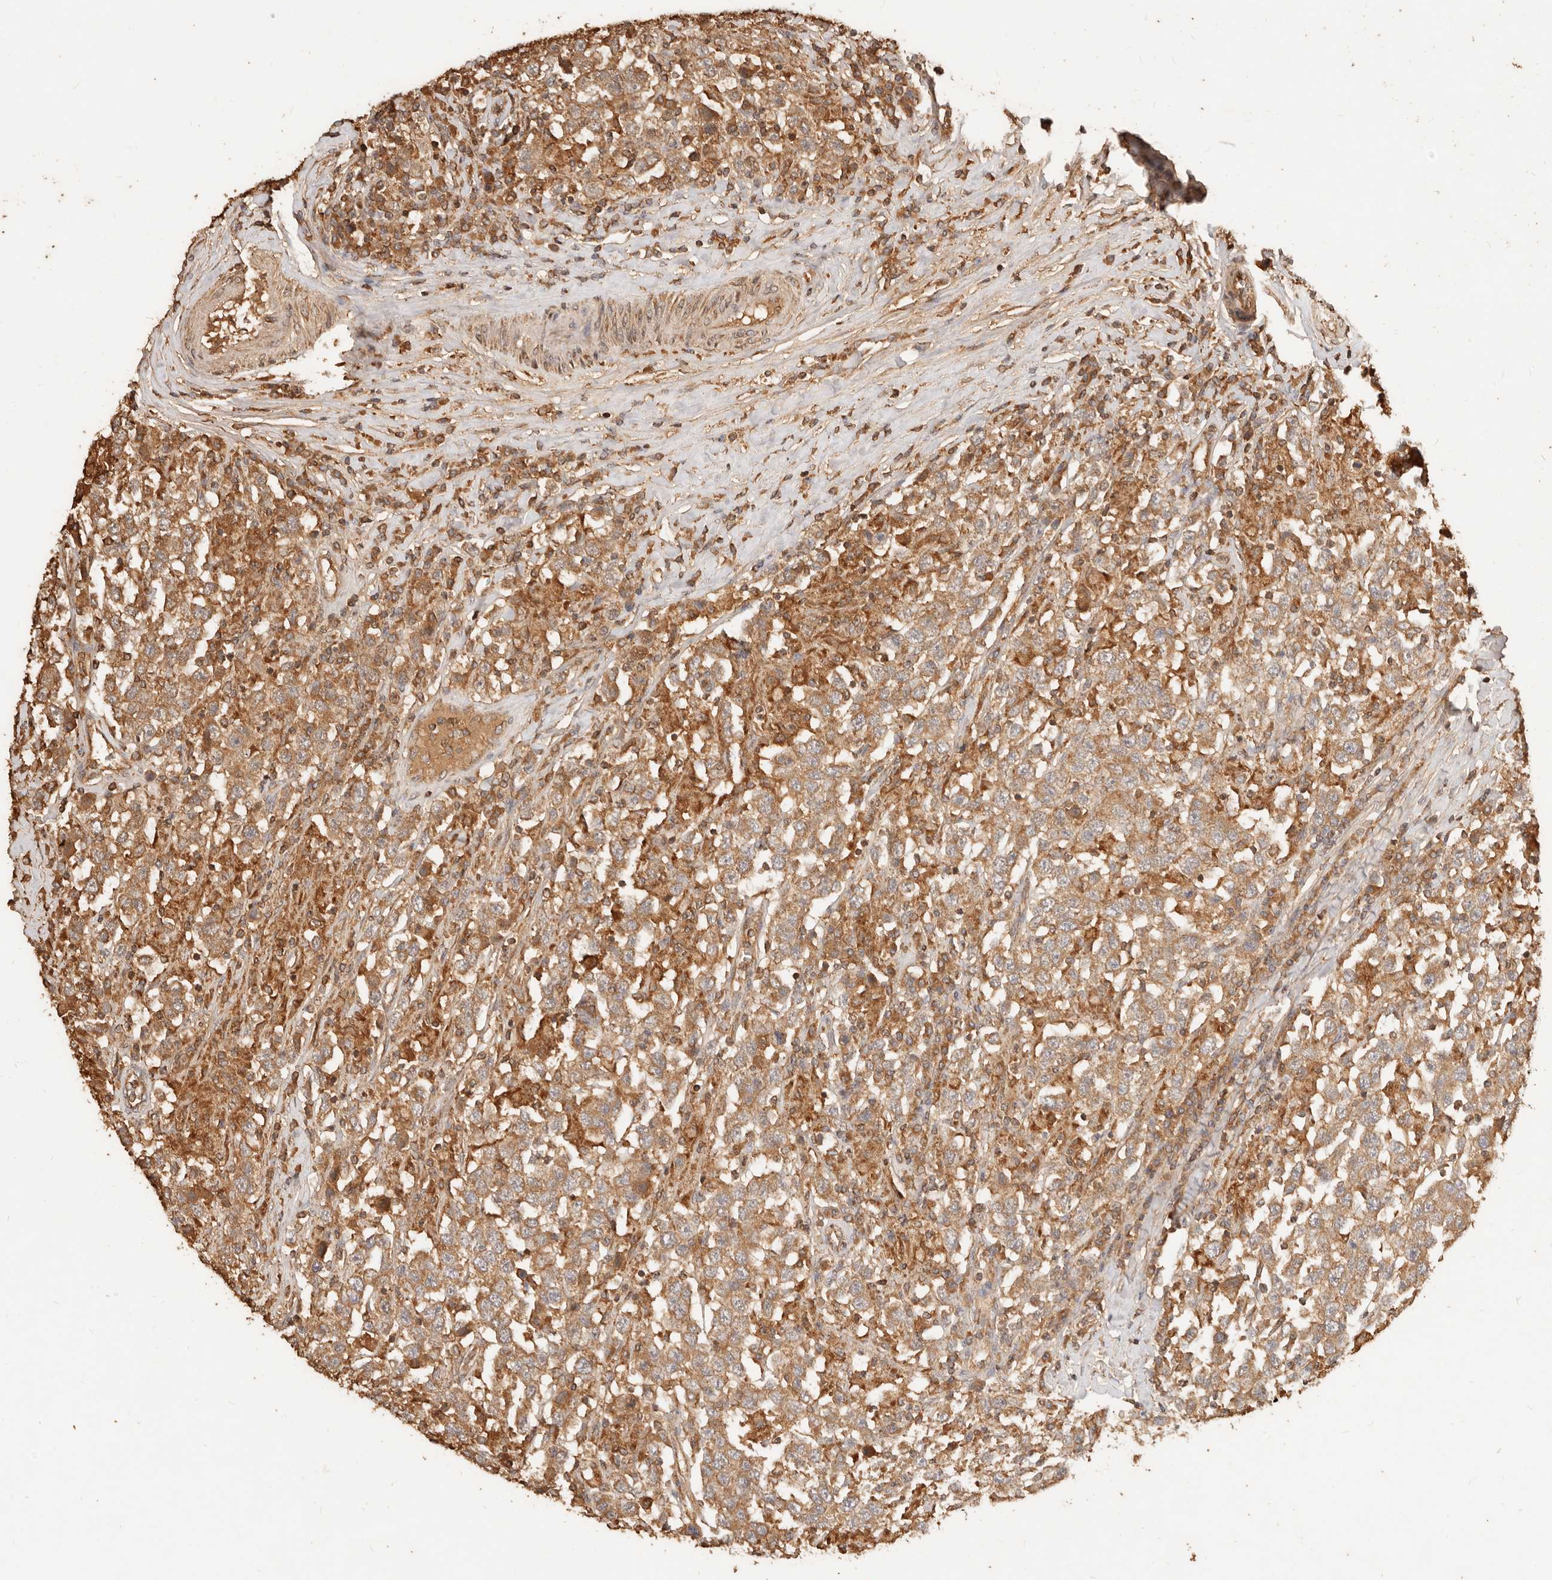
{"staining": {"intensity": "moderate", "quantity": ">75%", "location": "cytoplasmic/membranous"}, "tissue": "testis cancer", "cell_type": "Tumor cells", "image_type": "cancer", "snomed": [{"axis": "morphology", "description": "Seminoma, NOS"}, {"axis": "topography", "description": "Testis"}], "caption": "This micrograph reveals immunohistochemistry (IHC) staining of testis seminoma, with medium moderate cytoplasmic/membranous staining in approximately >75% of tumor cells.", "gene": "FAM180B", "patient": {"sex": "male", "age": 41}}